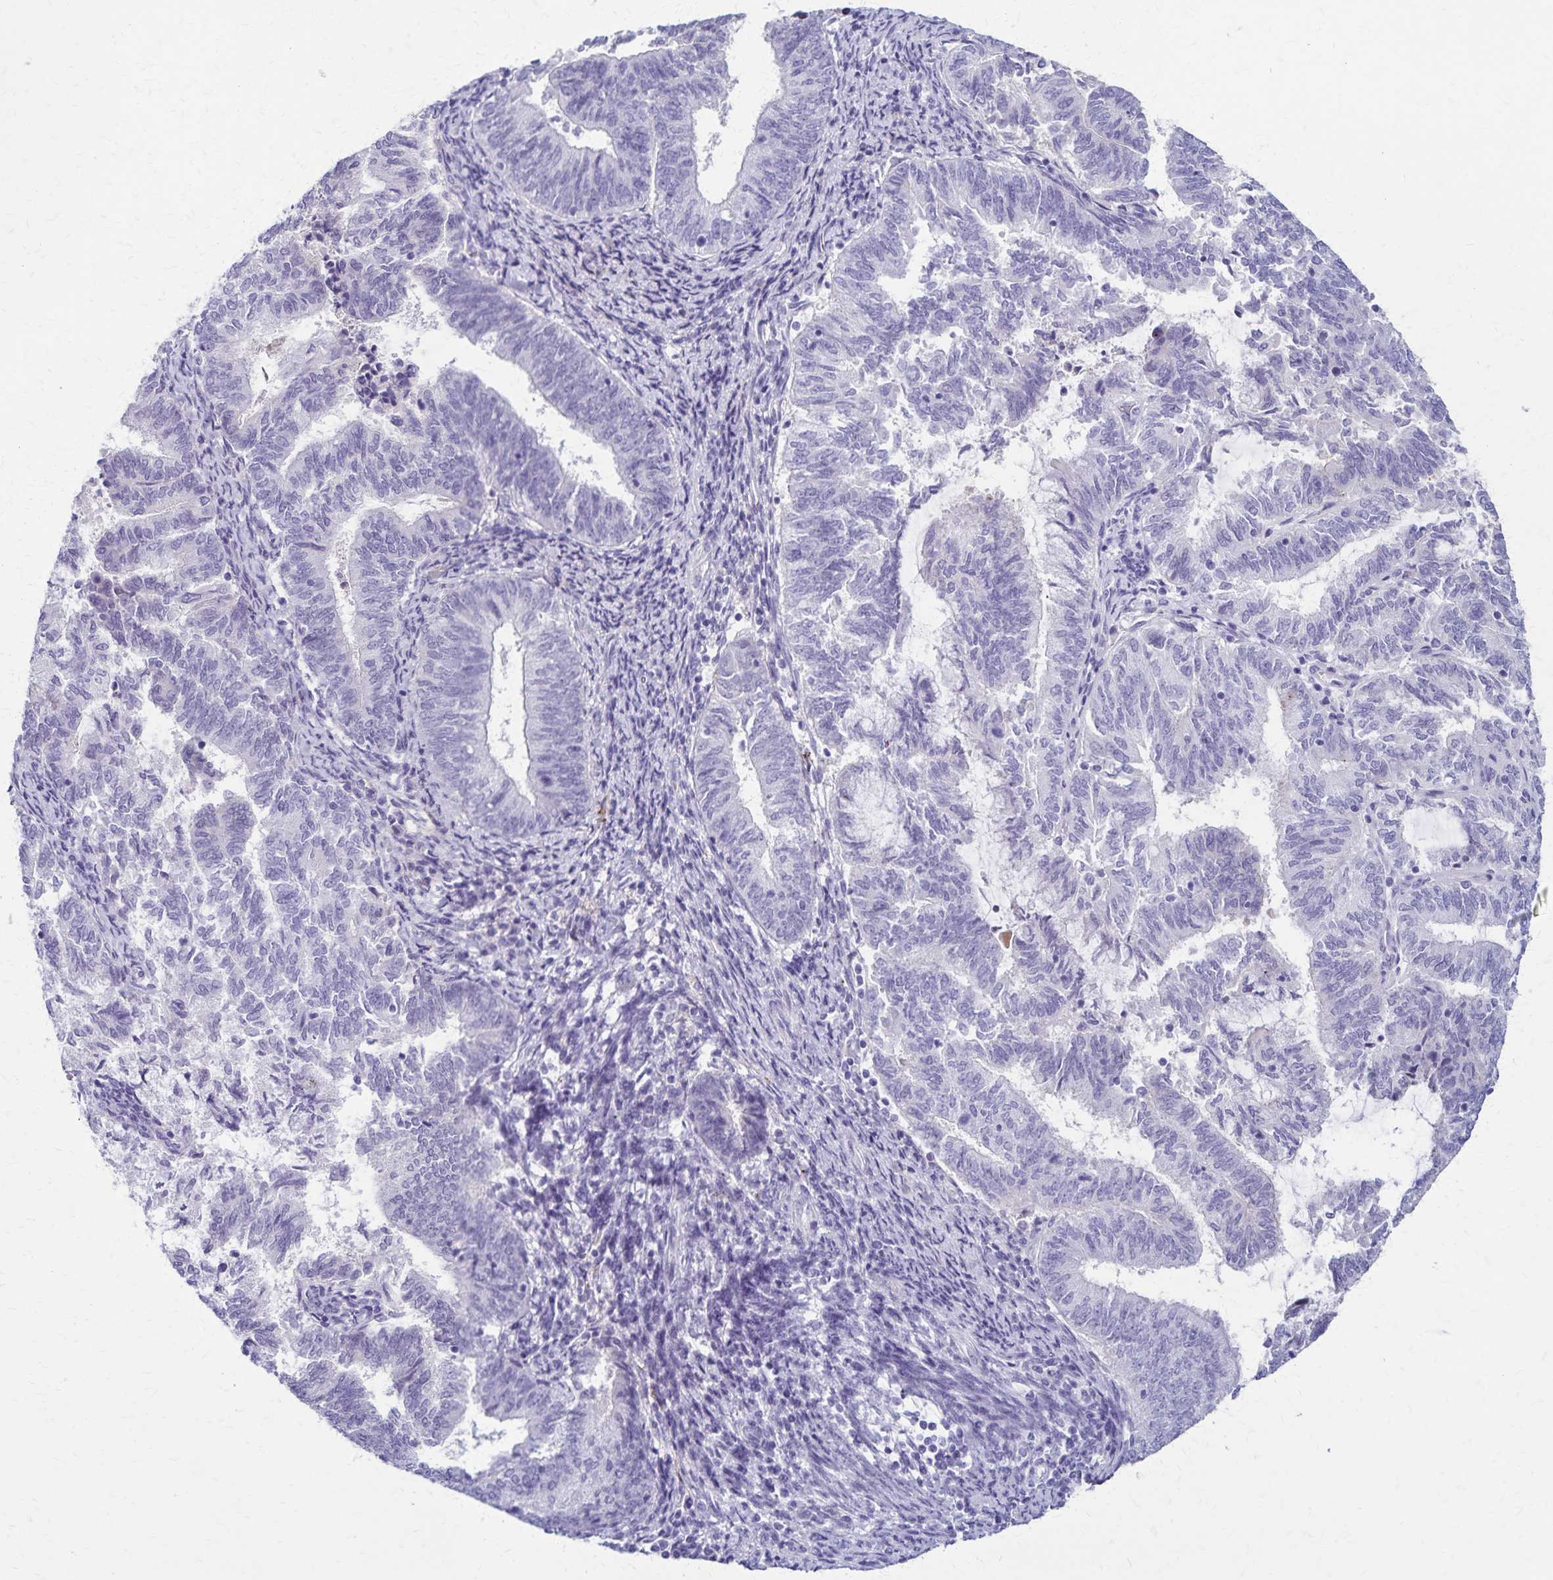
{"staining": {"intensity": "negative", "quantity": "none", "location": "none"}, "tissue": "endometrial cancer", "cell_type": "Tumor cells", "image_type": "cancer", "snomed": [{"axis": "morphology", "description": "Adenocarcinoma, NOS"}, {"axis": "topography", "description": "Endometrium"}], "caption": "IHC histopathology image of endometrial adenocarcinoma stained for a protein (brown), which reveals no staining in tumor cells.", "gene": "TMEM60", "patient": {"sex": "female", "age": 65}}